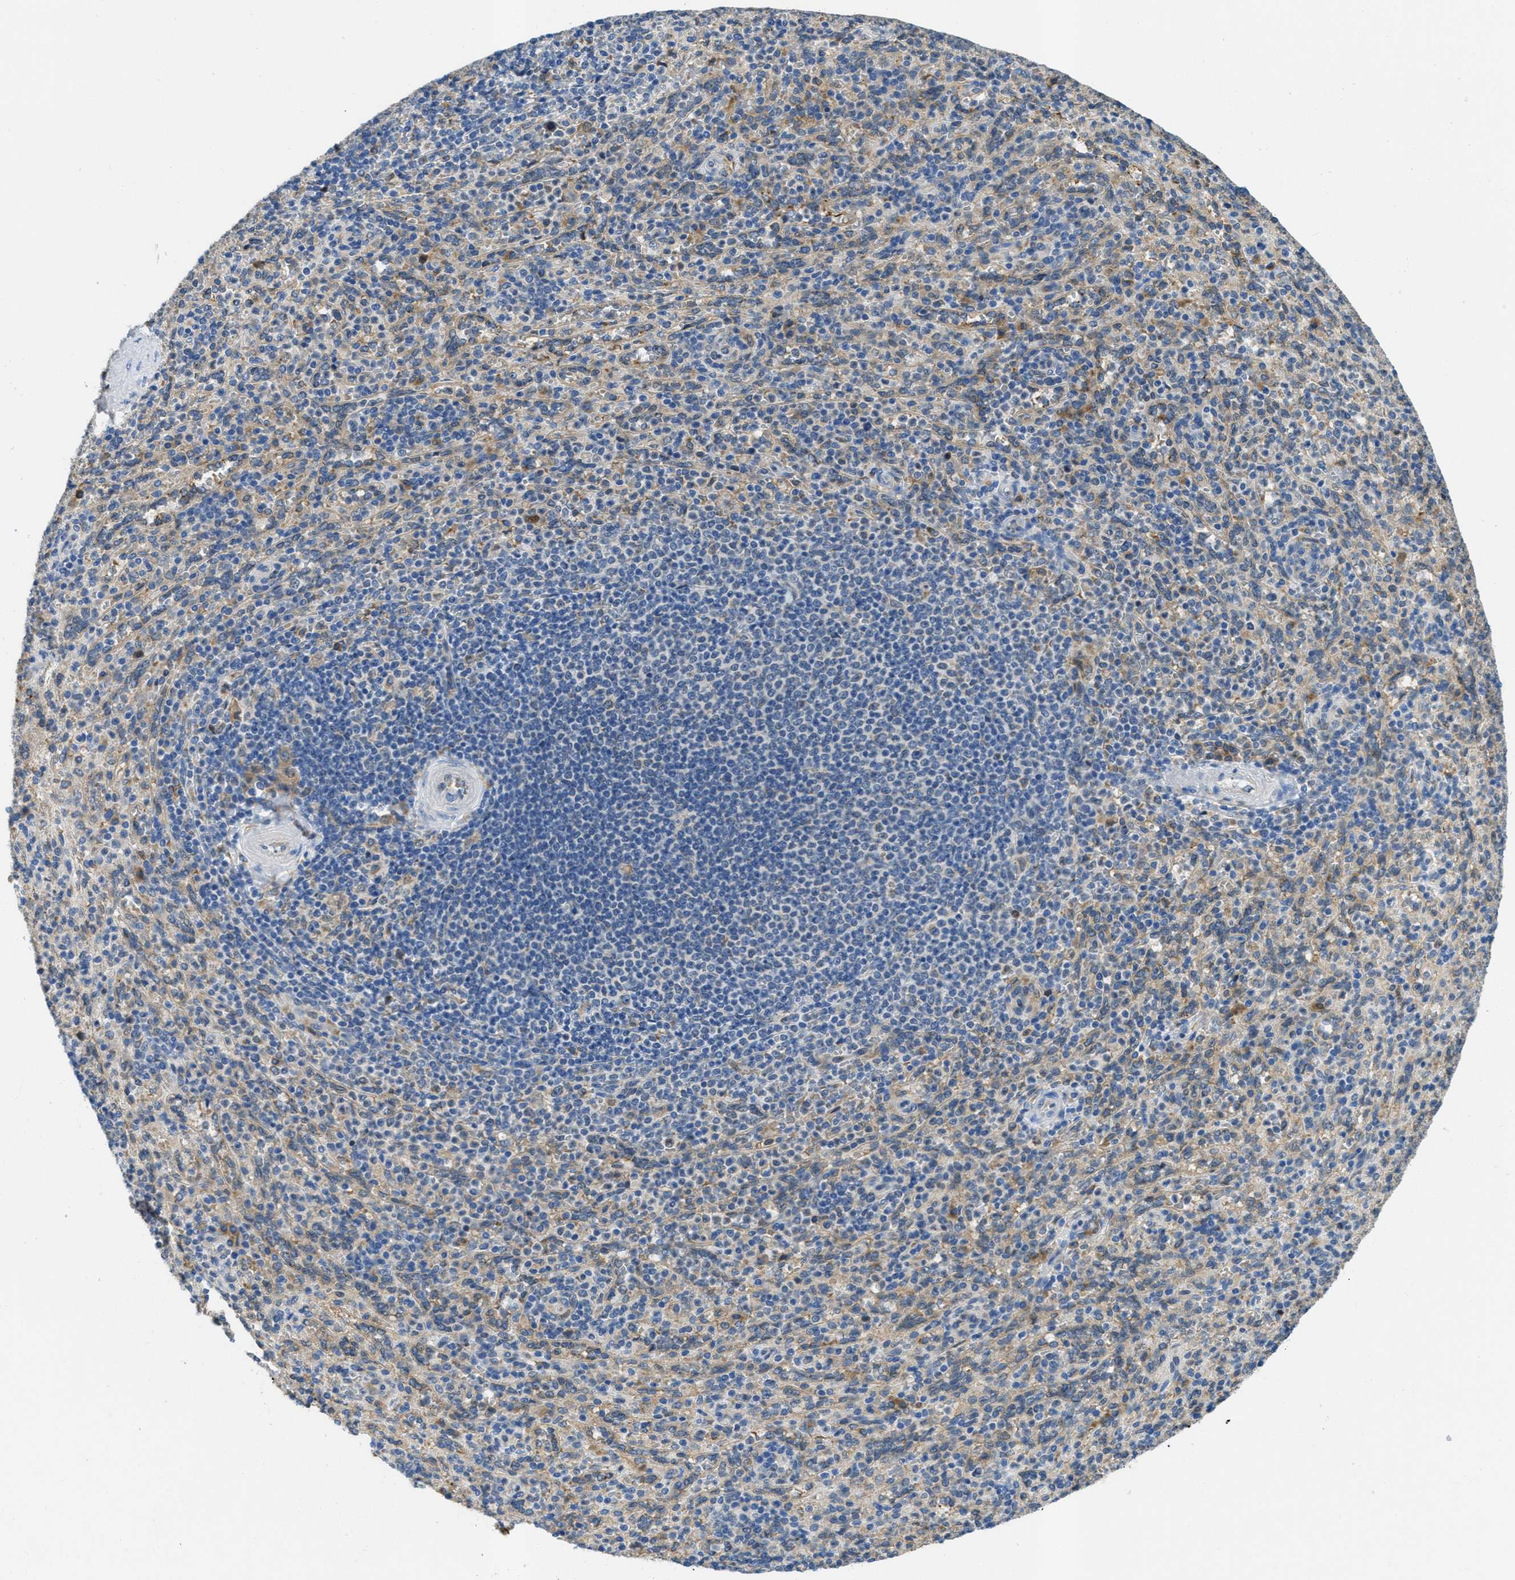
{"staining": {"intensity": "weak", "quantity": "<25%", "location": "cytoplasmic/membranous"}, "tissue": "spleen", "cell_type": "Cells in red pulp", "image_type": "normal", "snomed": [{"axis": "morphology", "description": "Normal tissue, NOS"}, {"axis": "topography", "description": "Spleen"}], "caption": "Immunohistochemistry (IHC) of normal spleen displays no expression in cells in red pulp. (Brightfield microscopy of DAB immunohistochemistry at high magnification).", "gene": "MPDU1", "patient": {"sex": "male", "age": 36}}